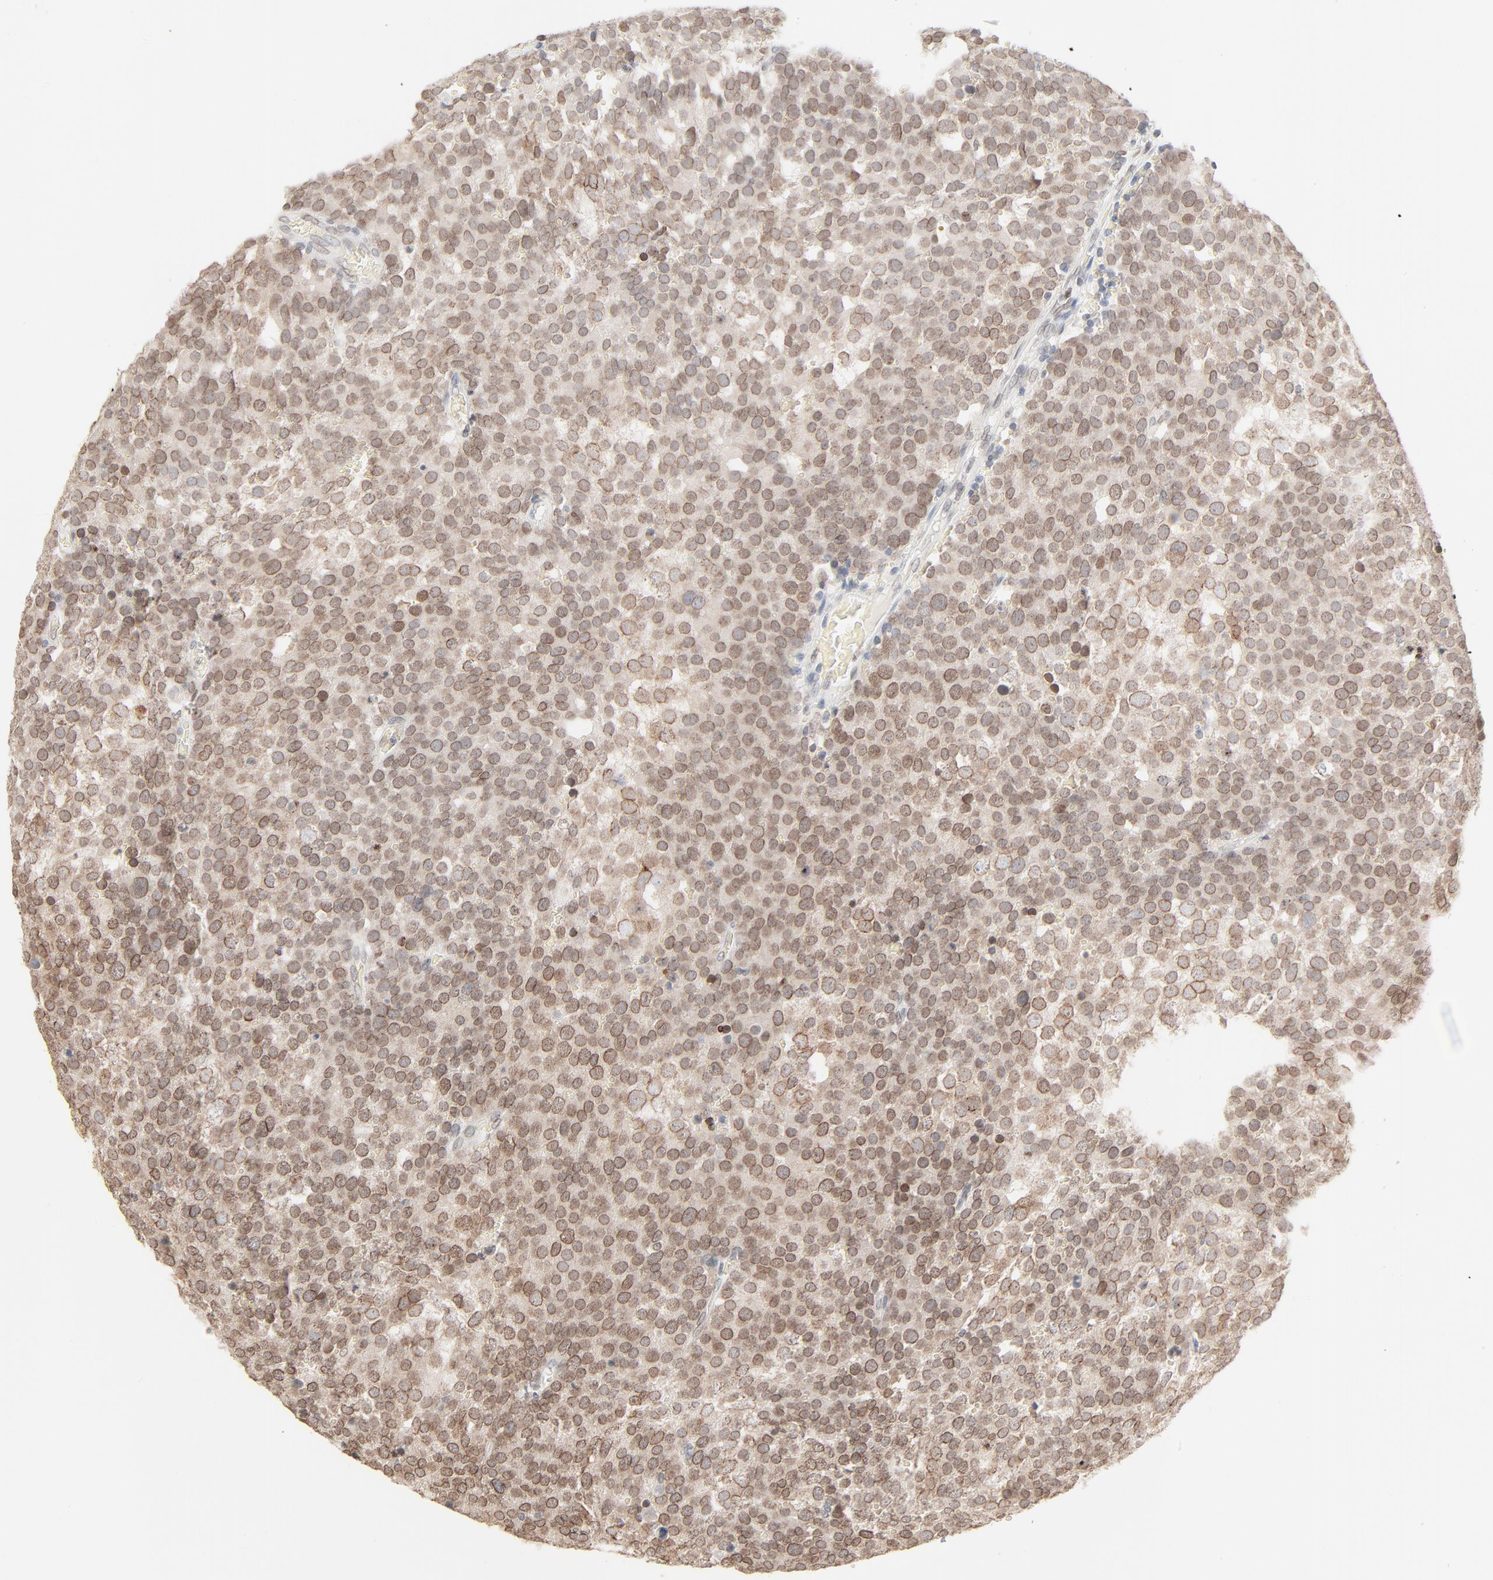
{"staining": {"intensity": "moderate", "quantity": ">75%", "location": "cytoplasmic/membranous,nuclear"}, "tissue": "testis cancer", "cell_type": "Tumor cells", "image_type": "cancer", "snomed": [{"axis": "morphology", "description": "Seminoma, NOS"}, {"axis": "topography", "description": "Testis"}], "caption": "The histopathology image shows a brown stain indicating the presence of a protein in the cytoplasmic/membranous and nuclear of tumor cells in testis cancer (seminoma). (Brightfield microscopy of DAB IHC at high magnification).", "gene": "MAD1L1", "patient": {"sex": "male", "age": 71}}